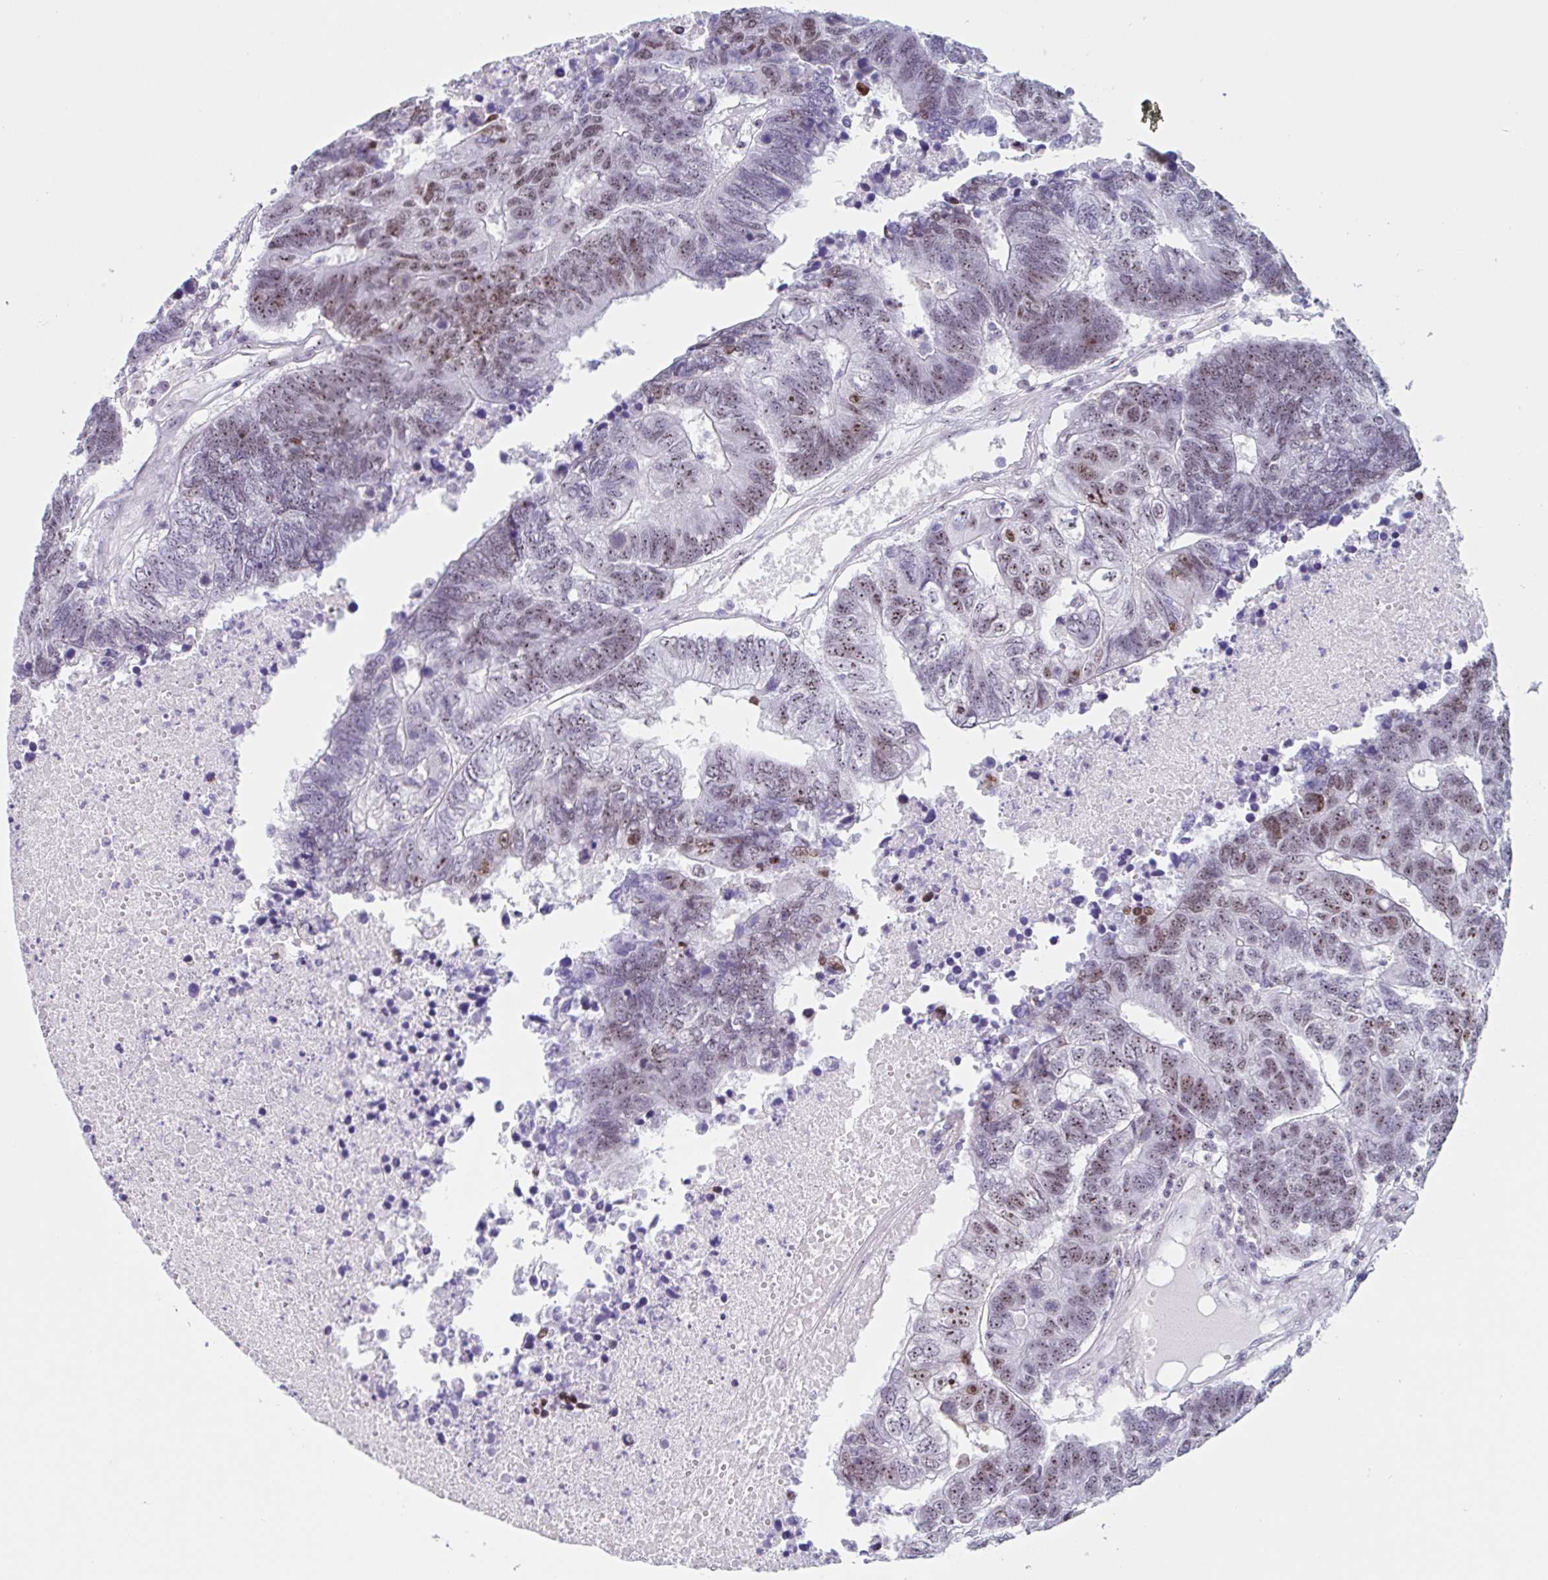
{"staining": {"intensity": "moderate", "quantity": "25%-75%", "location": "nuclear"}, "tissue": "colorectal cancer", "cell_type": "Tumor cells", "image_type": "cancer", "snomed": [{"axis": "morphology", "description": "Adenocarcinoma, NOS"}, {"axis": "topography", "description": "Colon"}], "caption": "An immunohistochemistry (IHC) image of neoplastic tissue is shown. Protein staining in brown highlights moderate nuclear positivity in adenocarcinoma (colorectal) within tumor cells.", "gene": "LENG9", "patient": {"sex": "female", "age": 48}}